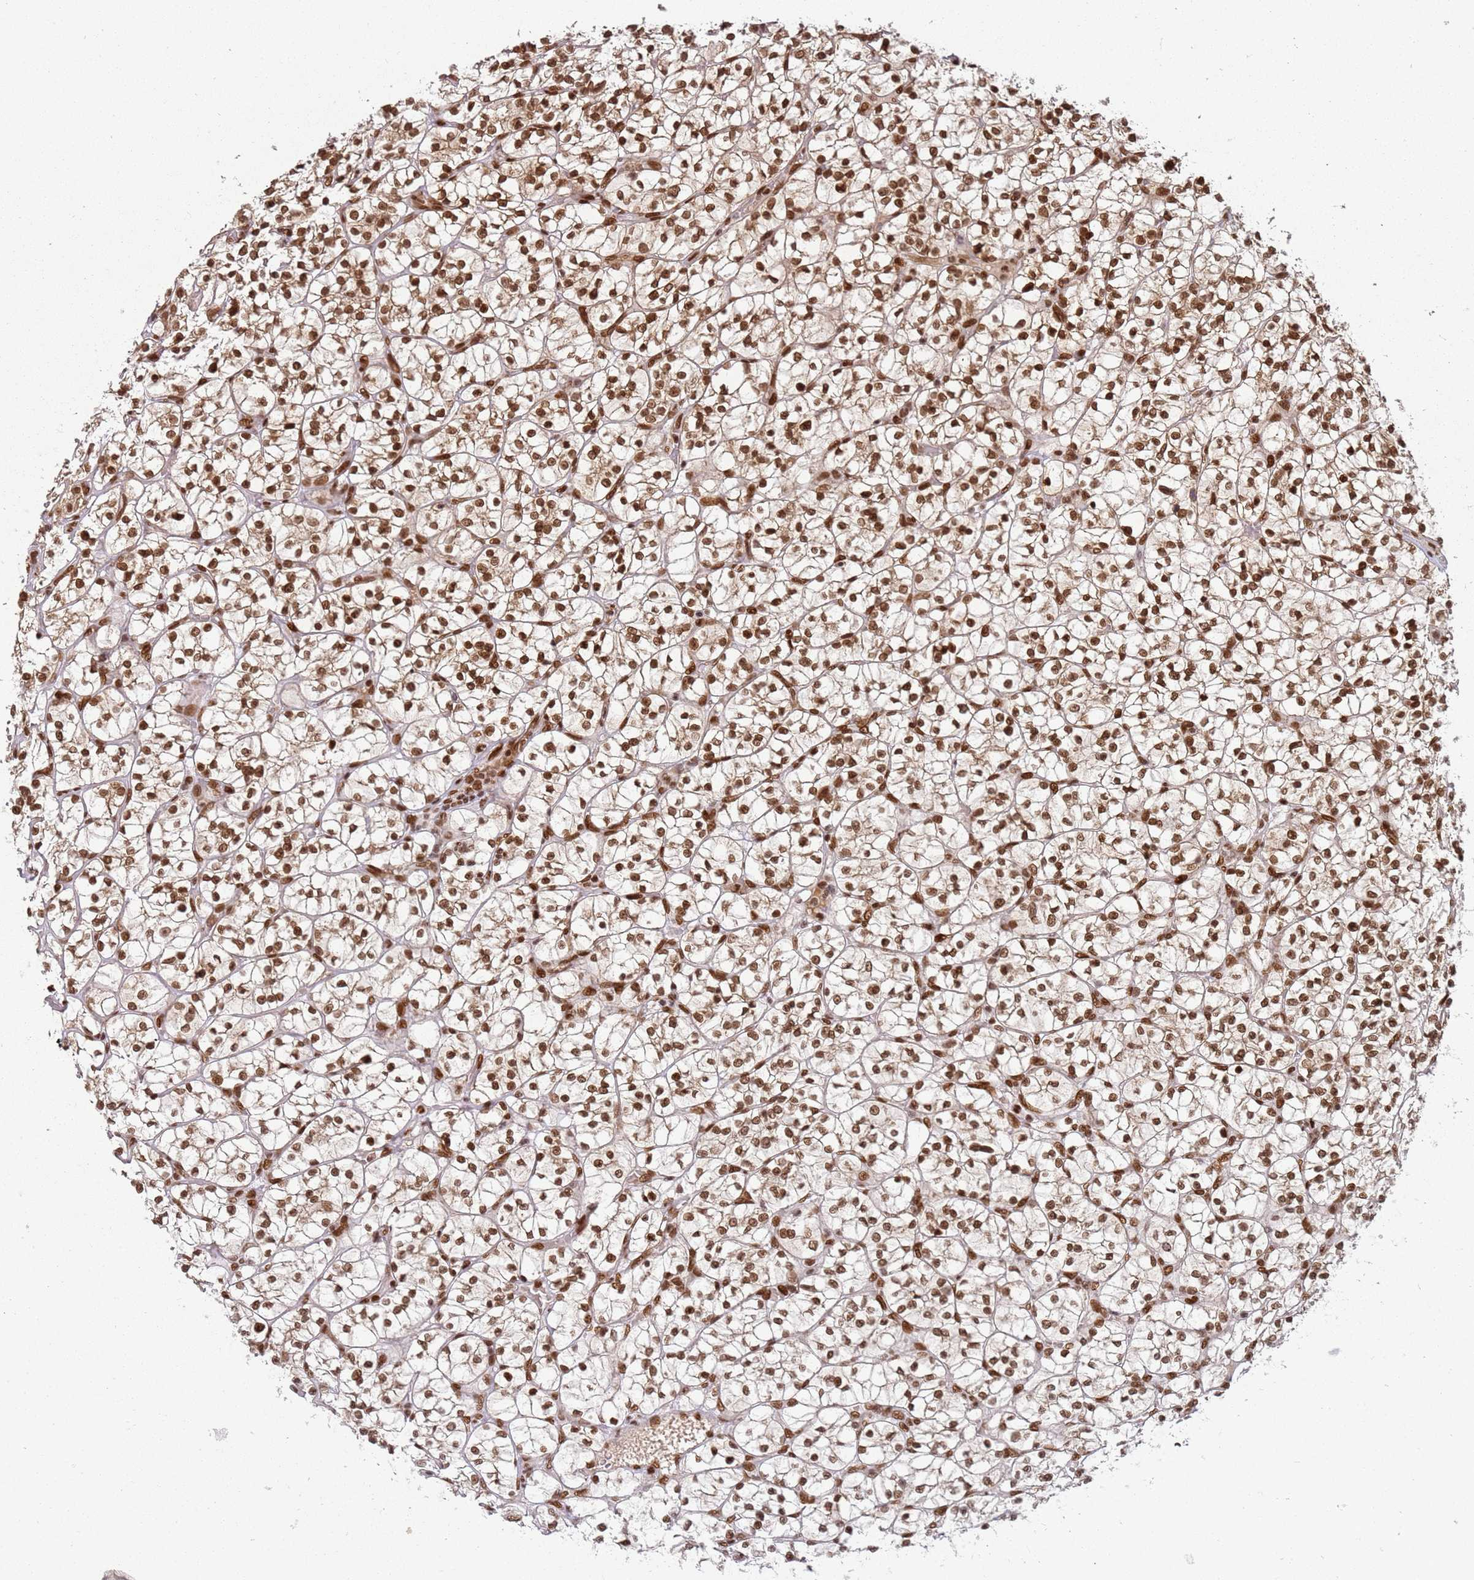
{"staining": {"intensity": "moderate", "quantity": ">75%", "location": "nuclear"}, "tissue": "renal cancer", "cell_type": "Tumor cells", "image_type": "cancer", "snomed": [{"axis": "morphology", "description": "Adenocarcinoma, NOS"}, {"axis": "topography", "description": "Kidney"}], "caption": "Renal cancer (adenocarcinoma) tissue exhibits moderate nuclear expression in approximately >75% of tumor cells", "gene": "TENT4A", "patient": {"sex": "female", "age": 64}}